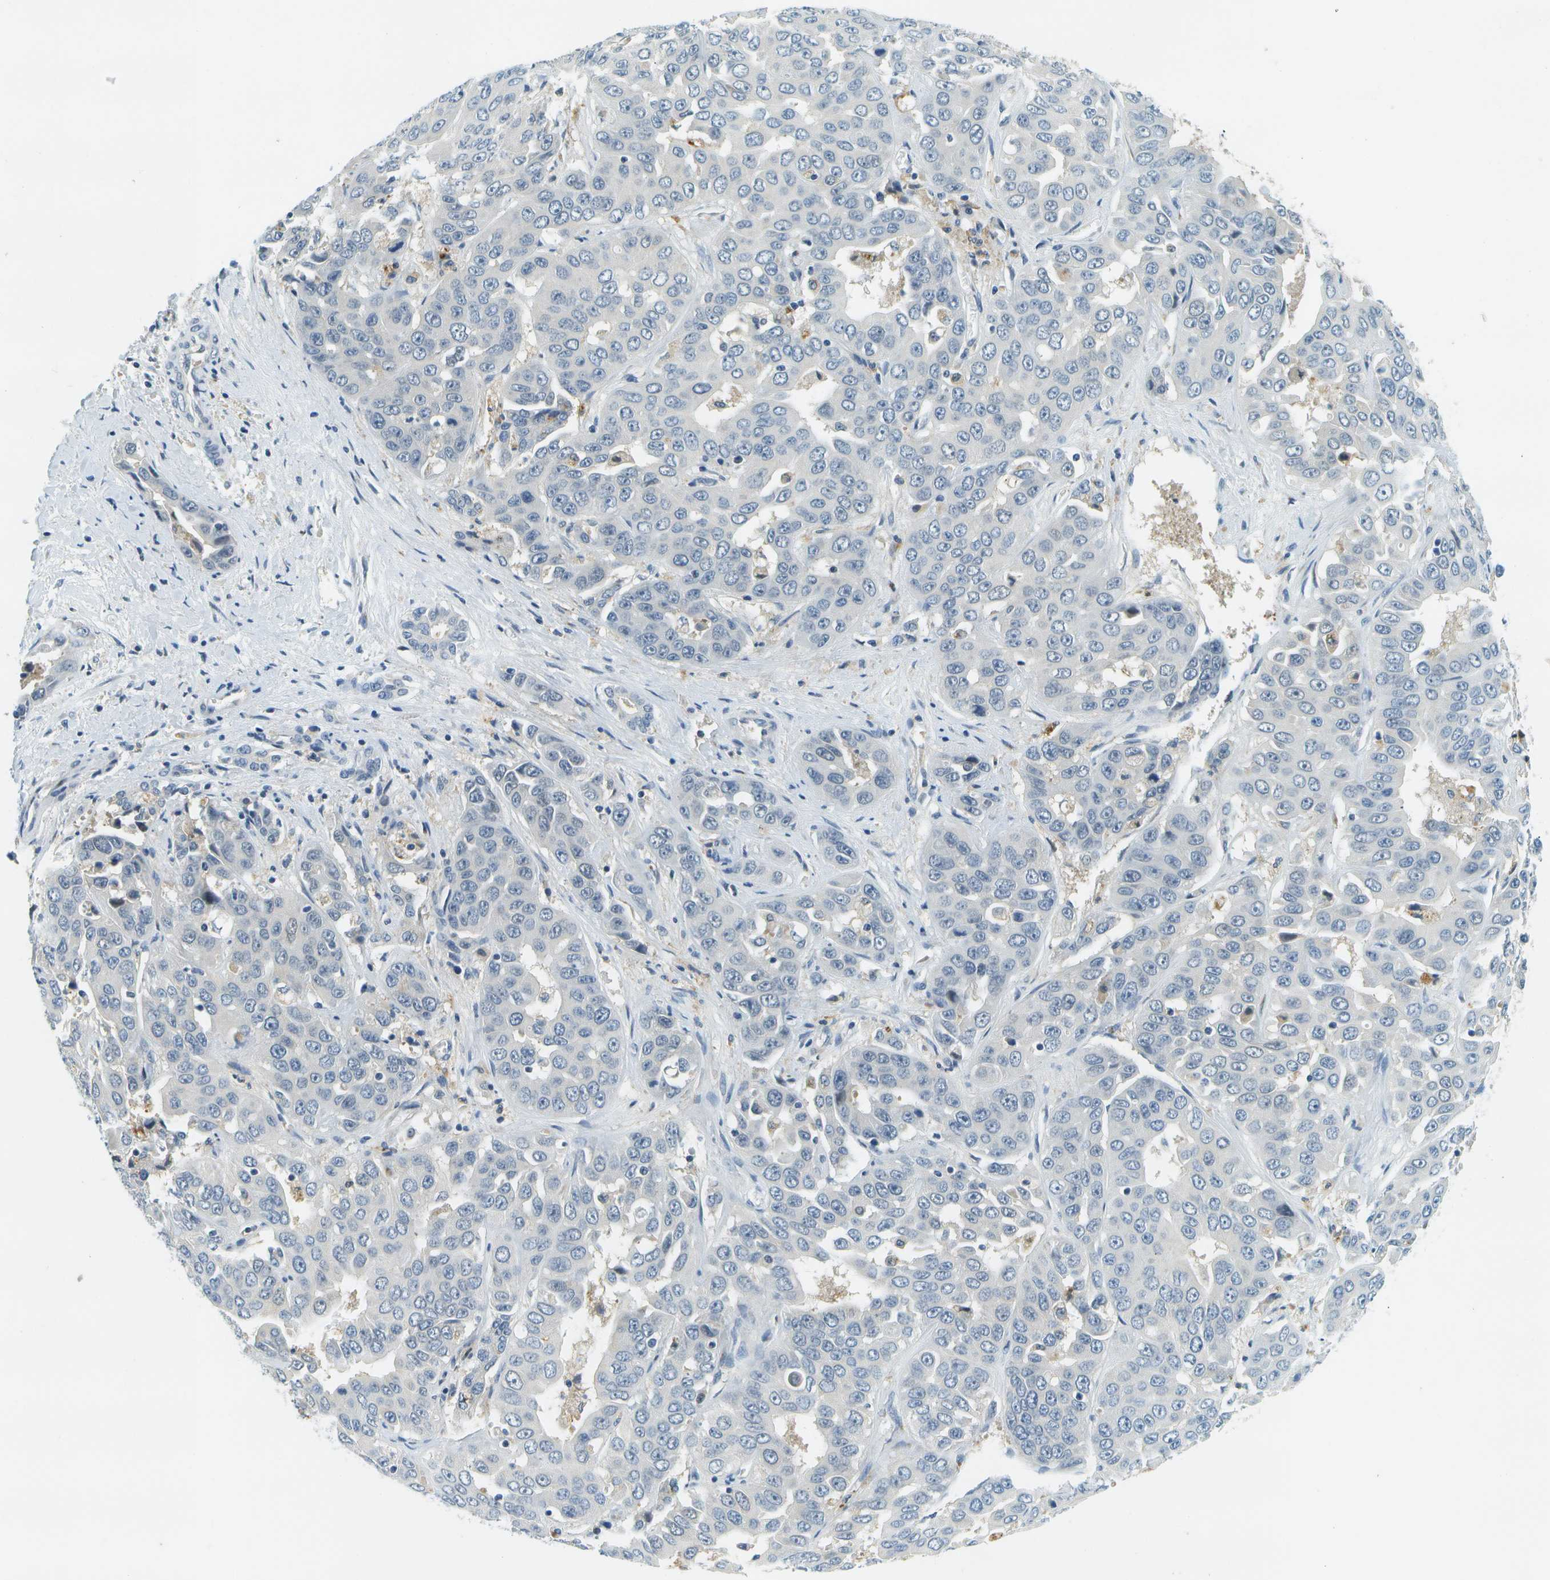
{"staining": {"intensity": "negative", "quantity": "none", "location": "none"}, "tissue": "liver cancer", "cell_type": "Tumor cells", "image_type": "cancer", "snomed": [{"axis": "morphology", "description": "Cholangiocarcinoma"}, {"axis": "topography", "description": "Liver"}], "caption": "IHC of cholangiocarcinoma (liver) demonstrates no staining in tumor cells.", "gene": "RASGRP2", "patient": {"sex": "female", "age": 52}}